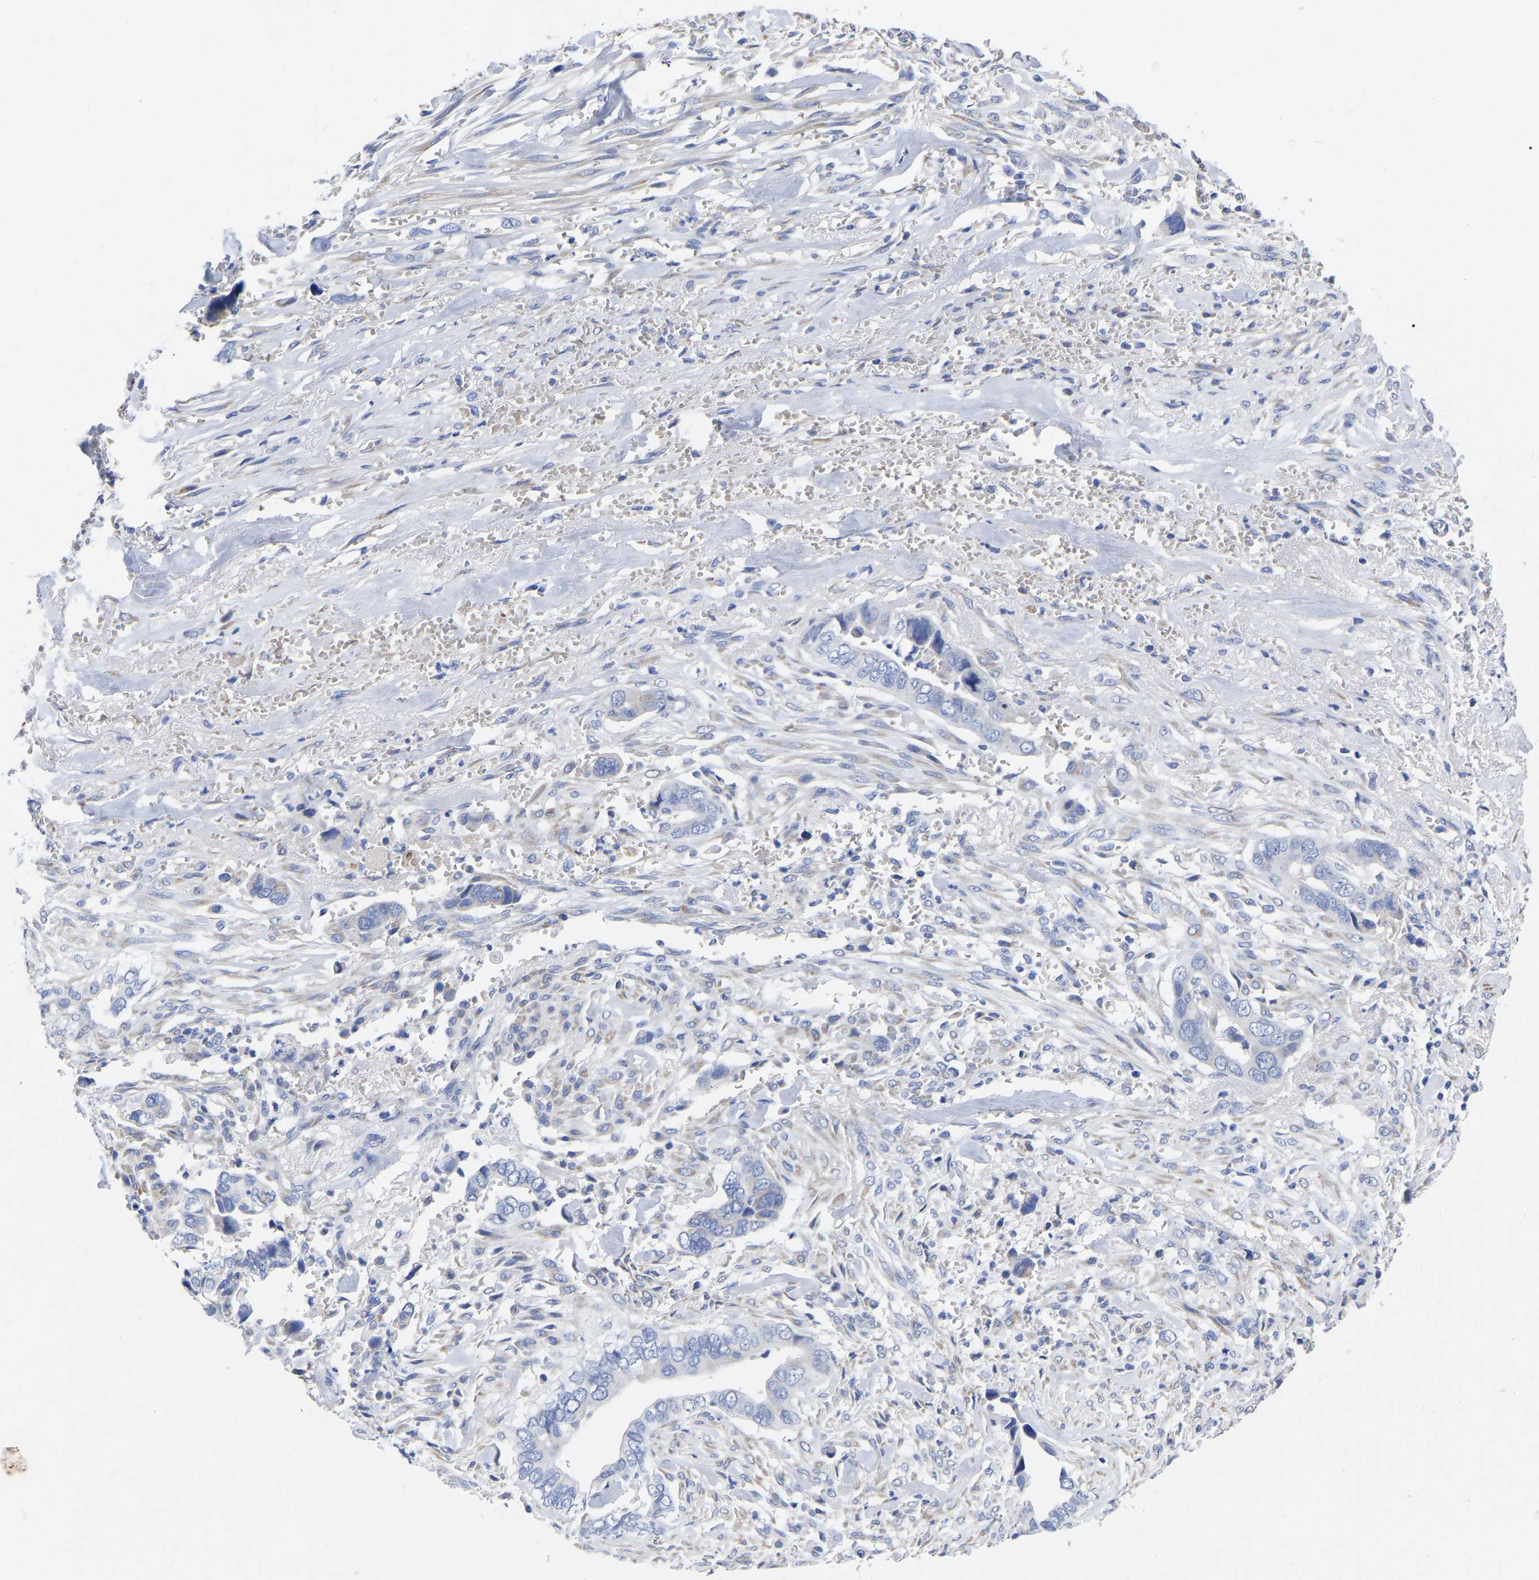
{"staining": {"intensity": "negative", "quantity": "none", "location": "none"}, "tissue": "liver cancer", "cell_type": "Tumor cells", "image_type": "cancer", "snomed": [{"axis": "morphology", "description": "Cholangiocarcinoma"}, {"axis": "topography", "description": "Liver"}], "caption": "Liver cancer (cholangiocarcinoma) was stained to show a protein in brown. There is no significant staining in tumor cells.", "gene": "GDF3", "patient": {"sex": "female", "age": 79}}